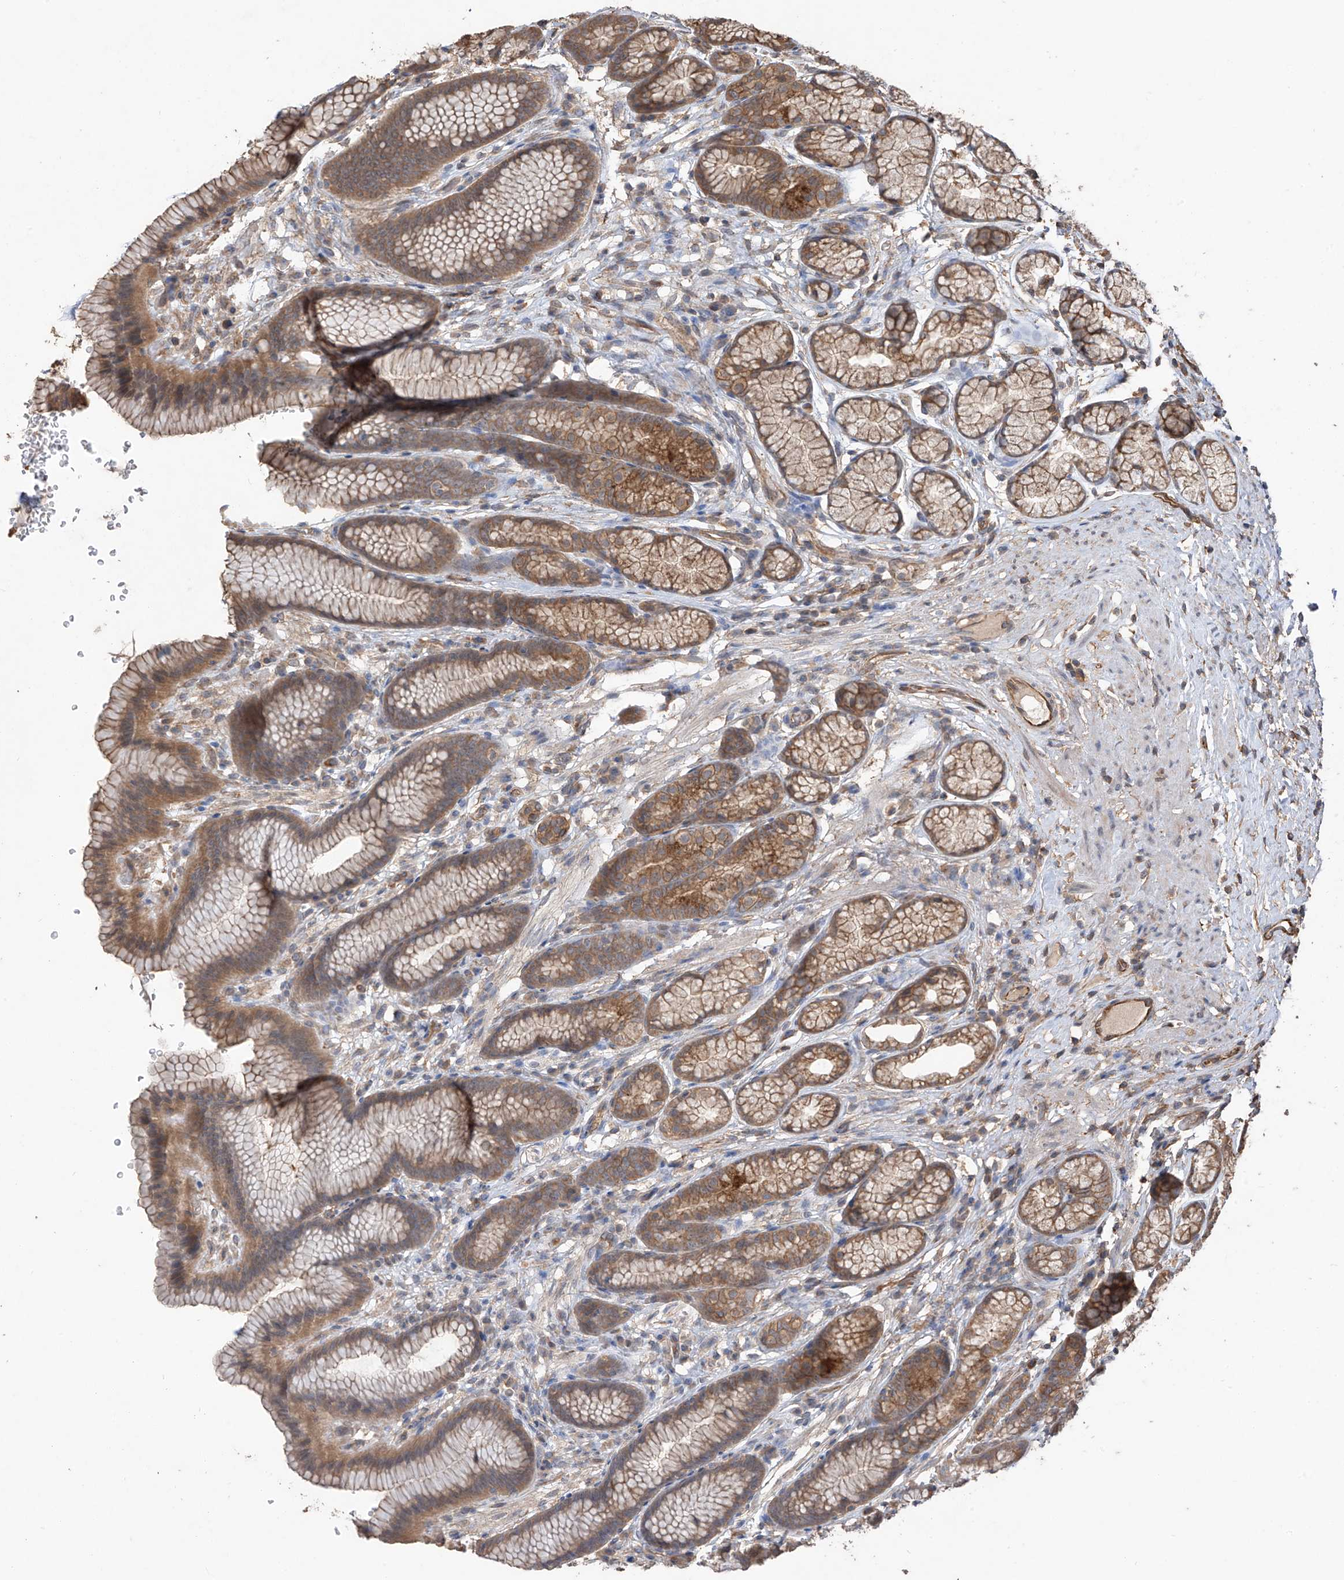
{"staining": {"intensity": "moderate", "quantity": ">75%", "location": "cytoplasmic/membranous"}, "tissue": "stomach", "cell_type": "Glandular cells", "image_type": "normal", "snomed": [{"axis": "morphology", "description": "Normal tissue, NOS"}, {"axis": "topography", "description": "Stomach"}], "caption": "Glandular cells exhibit medium levels of moderate cytoplasmic/membranous positivity in approximately >75% of cells in normal stomach. The protein of interest is stained brown, and the nuclei are stained in blue (DAB IHC with brightfield microscopy, high magnification).", "gene": "AGBL5", "patient": {"sex": "male", "age": 42}}